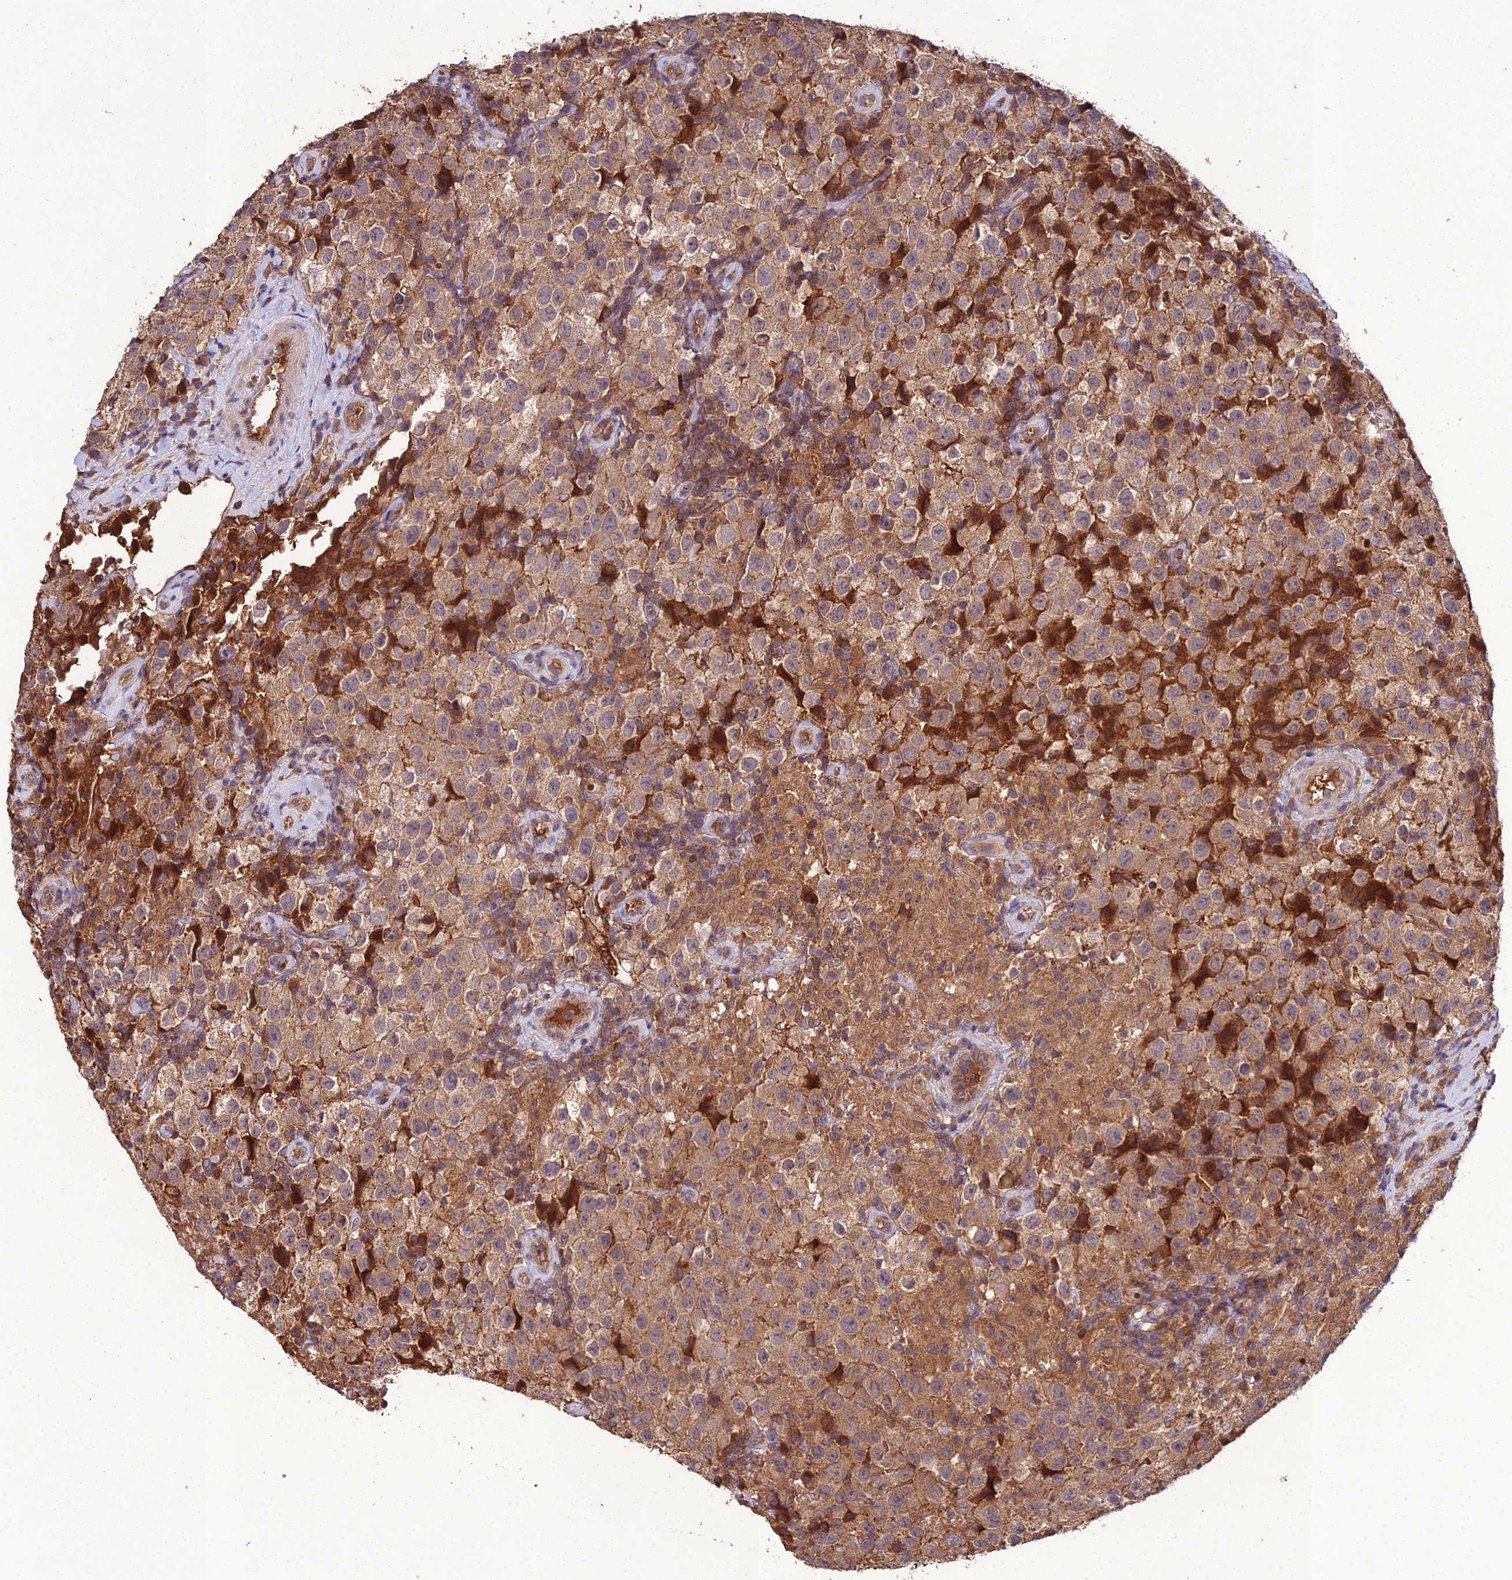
{"staining": {"intensity": "moderate", "quantity": ">75%", "location": "cytoplasmic/membranous"}, "tissue": "testis cancer", "cell_type": "Tumor cells", "image_type": "cancer", "snomed": [{"axis": "morphology", "description": "Seminoma, NOS"}, {"axis": "morphology", "description": "Carcinoma, Embryonal, NOS"}, {"axis": "topography", "description": "Testis"}], "caption": "A high-resolution image shows immunohistochemistry (IHC) staining of testis seminoma, which demonstrates moderate cytoplasmic/membranous expression in approximately >75% of tumor cells. The protein of interest is shown in brown color, while the nuclei are stained blue.", "gene": "TMEM258", "patient": {"sex": "male", "age": 41}}